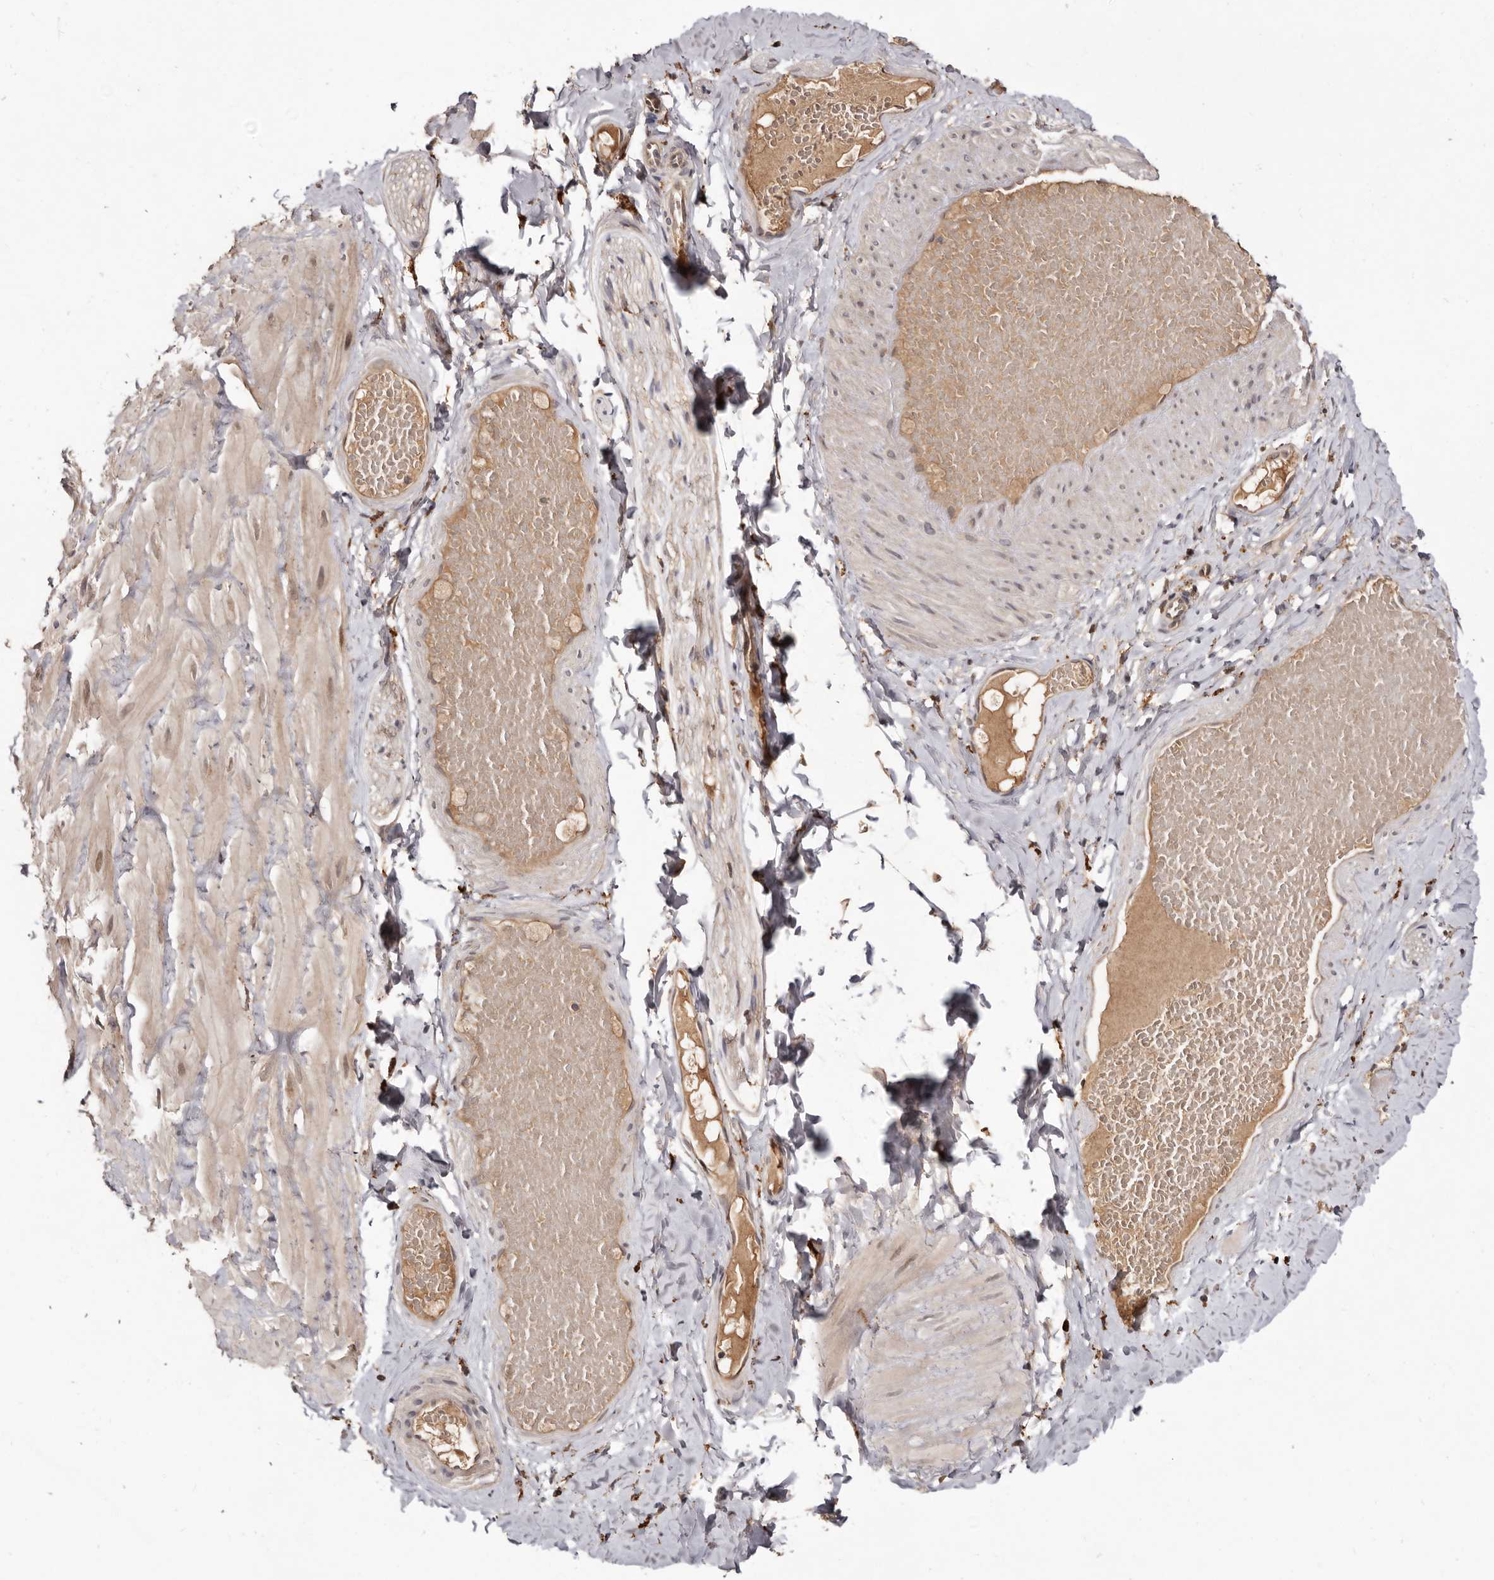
{"staining": {"intensity": "moderate", "quantity": ">75%", "location": "cytoplasmic/membranous"}, "tissue": "adipose tissue", "cell_type": "Adipocytes", "image_type": "normal", "snomed": [{"axis": "morphology", "description": "Normal tissue, NOS"}, {"axis": "topography", "description": "Adipose tissue"}, {"axis": "topography", "description": "Vascular tissue"}, {"axis": "topography", "description": "Peripheral nerve tissue"}], "caption": "Brown immunohistochemical staining in unremarkable adipose tissue reveals moderate cytoplasmic/membranous expression in approximately >75% of adipocytes. (DAB (3,3'-diaminobenzidine) = brown stain, brightfield microscopy at high magnification).", "gene": "INAVA", "patient": {"sex": "male", "age": 25}}